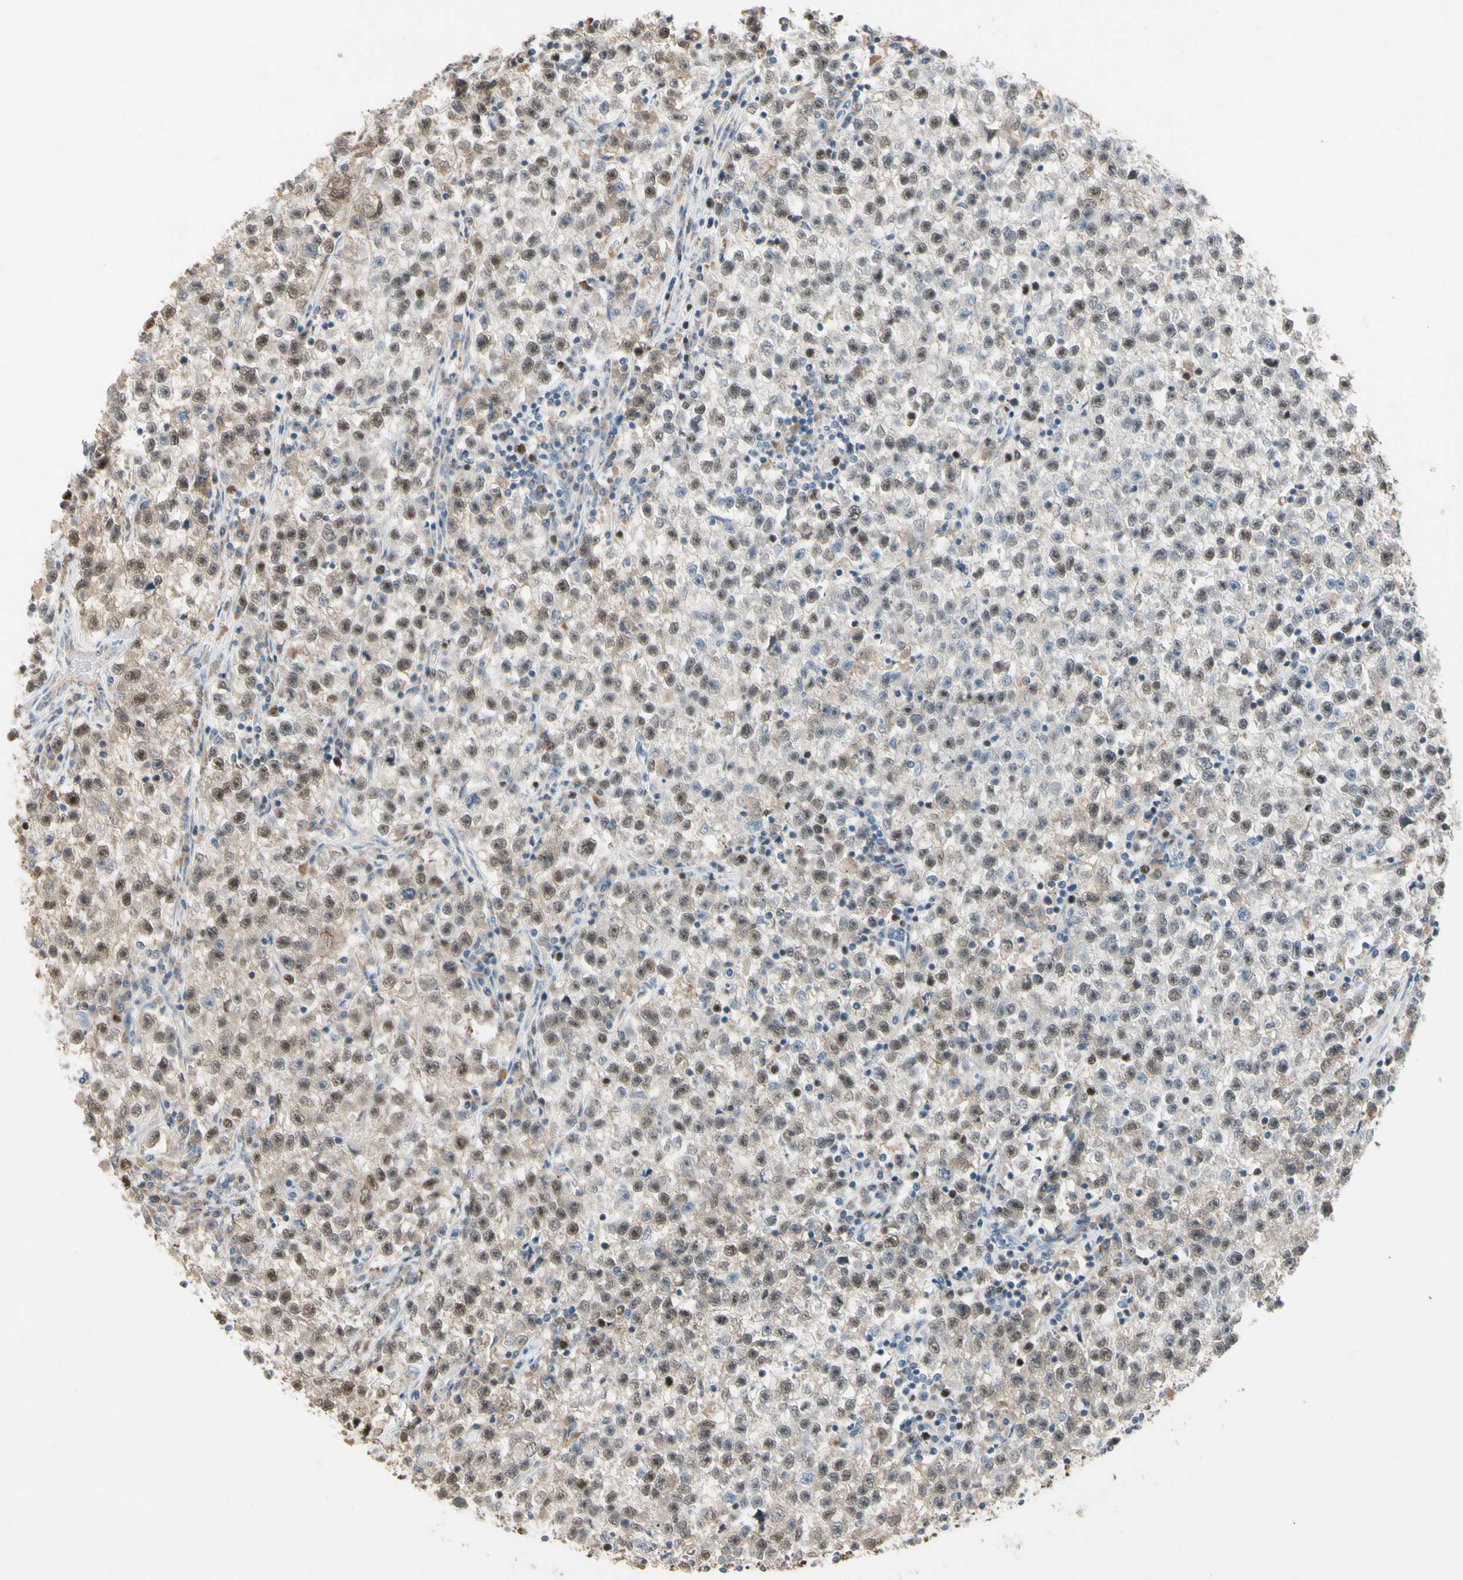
{"staining": {"intensity": "weak", "quantity": ">75%", "location": "nuclear"}, "tissue": "testis cancer", "cell_type": "Tumor cells", "image_type": "cancer", "snomed": [{"axis": "morphology", "description": "Seminoma, NOS"}, {"axis": "topography", "description": "Testis"}], "caption": "A low amount of weak nuclear expression is appreciated in about >75% of tumor cells in testis cancer (seminoma) tissue.", "gene": "ZKSCAN4", "patient": {"sex": "male", "age": 22}}